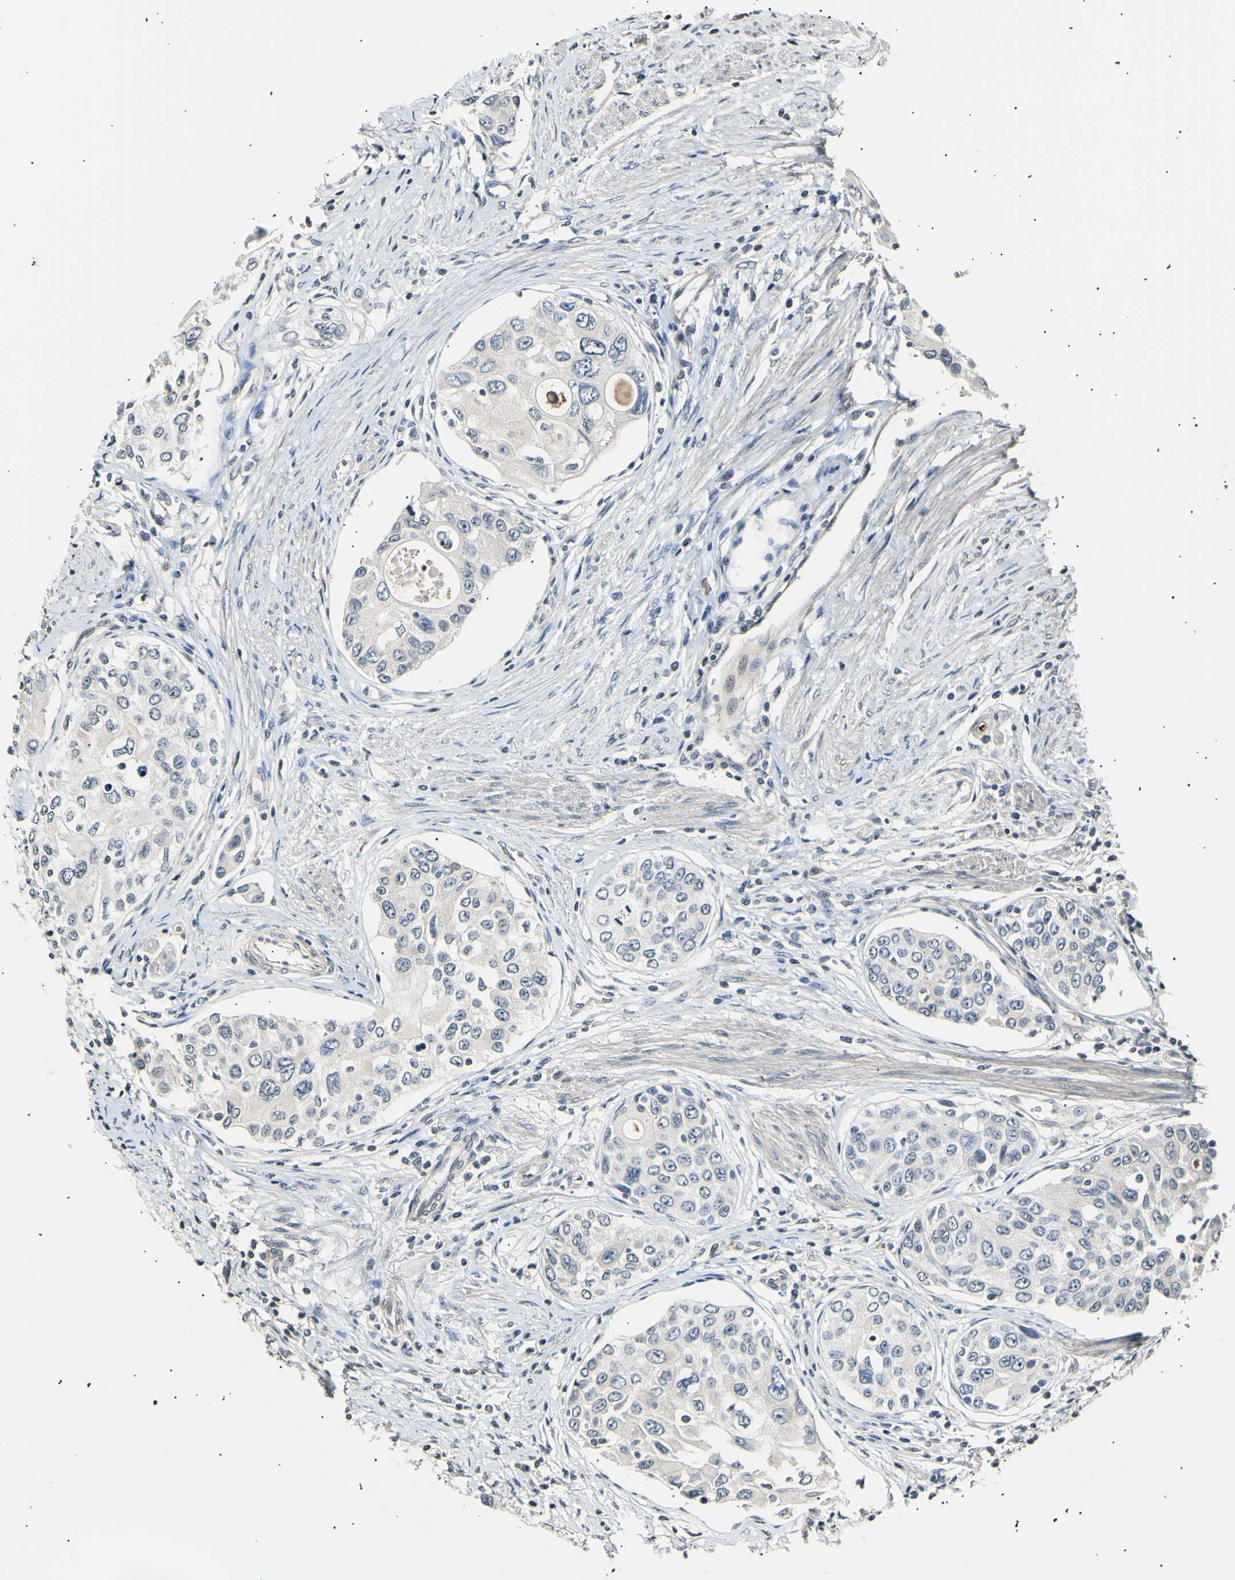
{"staining": {"intensity": "negative", "quantity": "none", "location": "none"}, "tissue": "urothelial cancer", "cell_type": "Tumor cells", "image_type": "cancer", "snomed": [{"axis": "morphology", "description": "Urothelial carcinoma, High grade"}, {"axis": "topography", "description": "Urinary bladder"}], "caption": "Histopathology image shows no significant protein staining in tumor cells of urothelial carcinoma (high-grade). (DAB (3,3'-diaminobenzidine) immunohistochemistry with hematoxylin counter stain).", "gene": "AK1", "patient": {"sex": "female", "age": 56}}